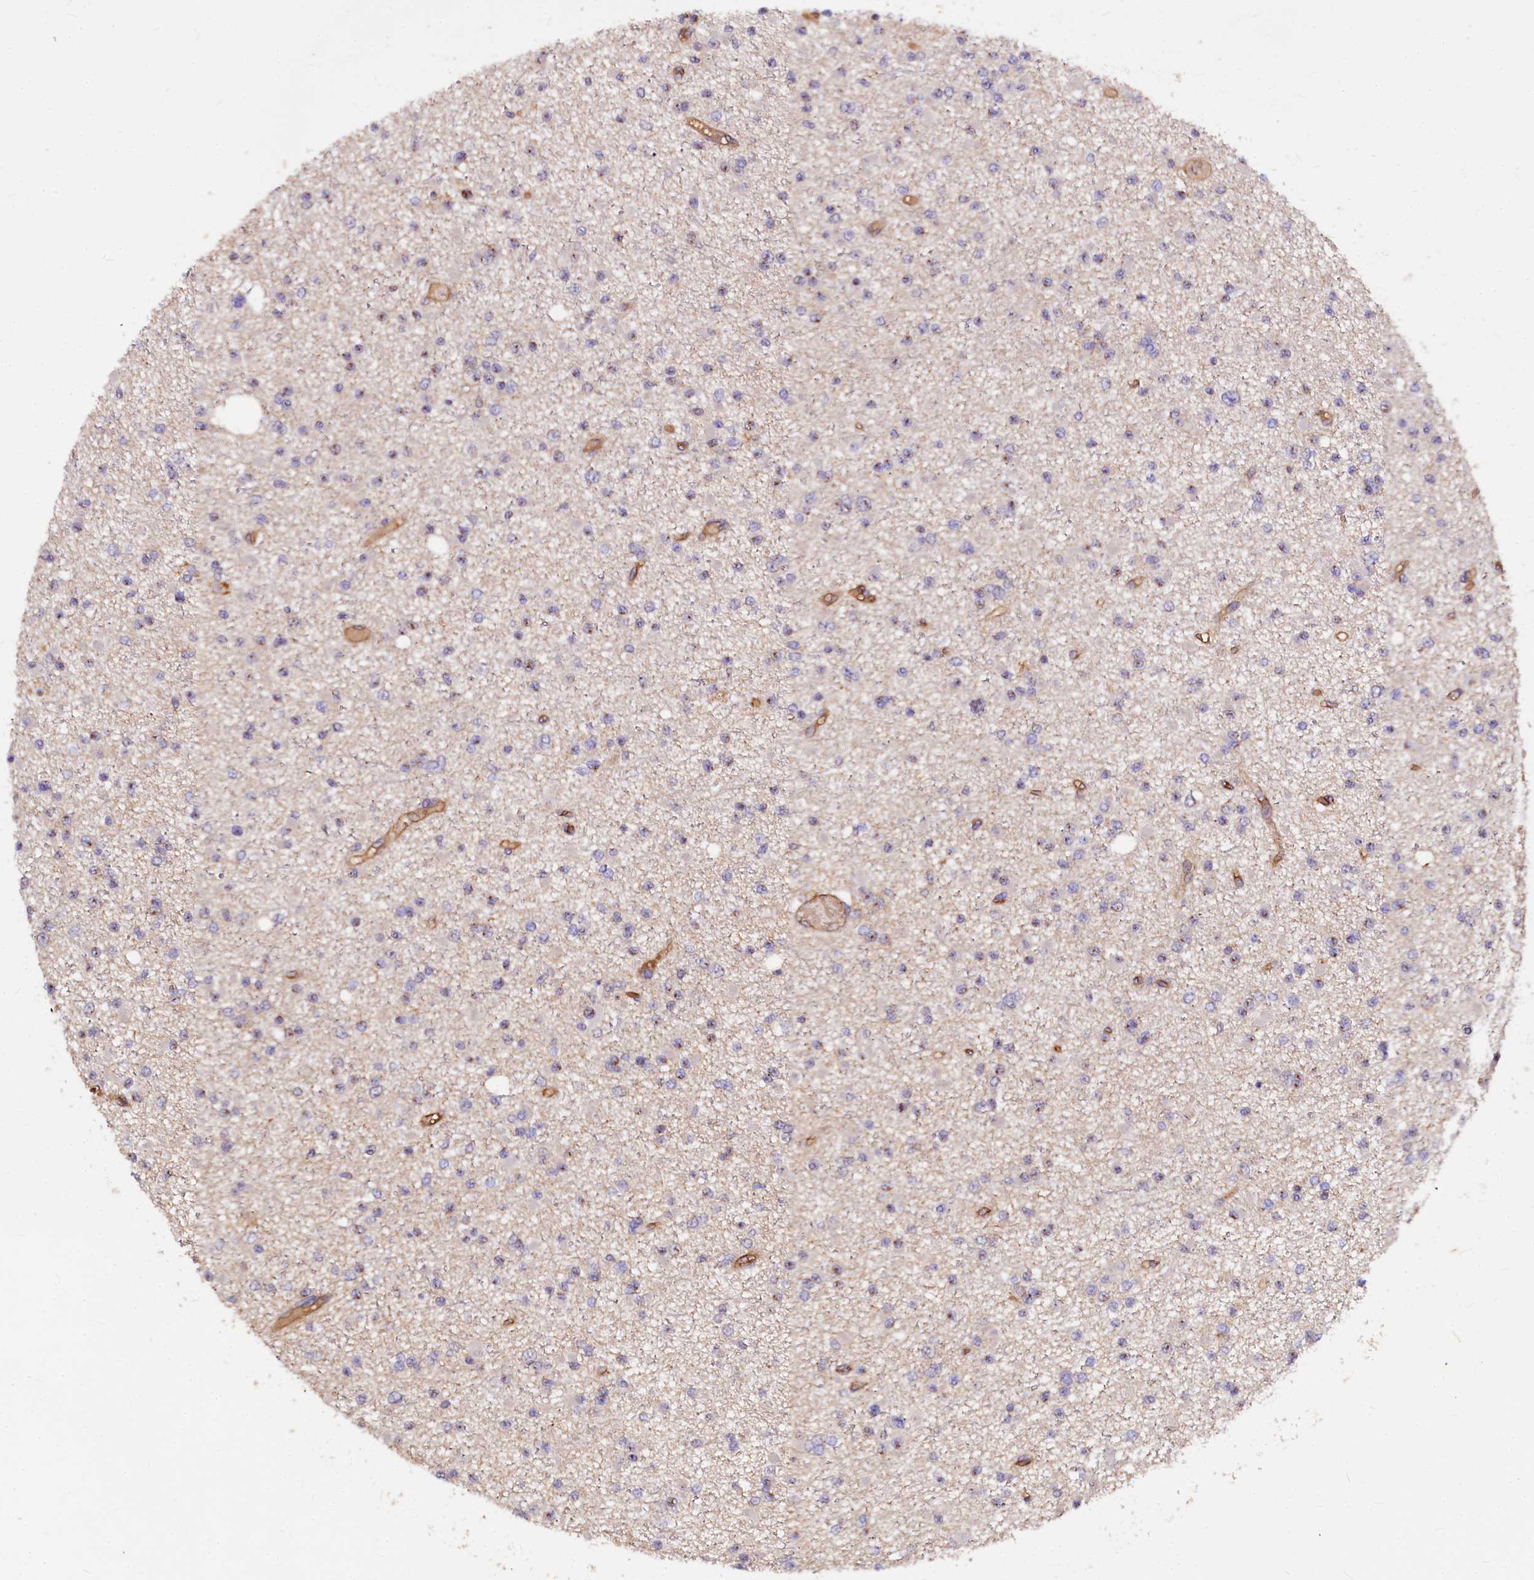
{"staining": {"intensity": "moderate", "quantity": "<25%", "location": "cytoplasmic/membranous"}, "tissue": "glioma", "cell_type": "Tumor cells", "image_type": "cancer", "snomed": [{"axis": "morphology", "description": "Glioma, malignant, Low grade"}, {"axis": "topography", "description": "Brain"}], "caption": "Immunohistochemistry photomicrograph of human malignant low-grade glioma stained for a protein (brown), which exhibits low levels of moderate cytoplasmic/membranous staining in about <25% of tumor cells.", "gene": "ATG101", "patient": {"sex": "female", "age": 22}}